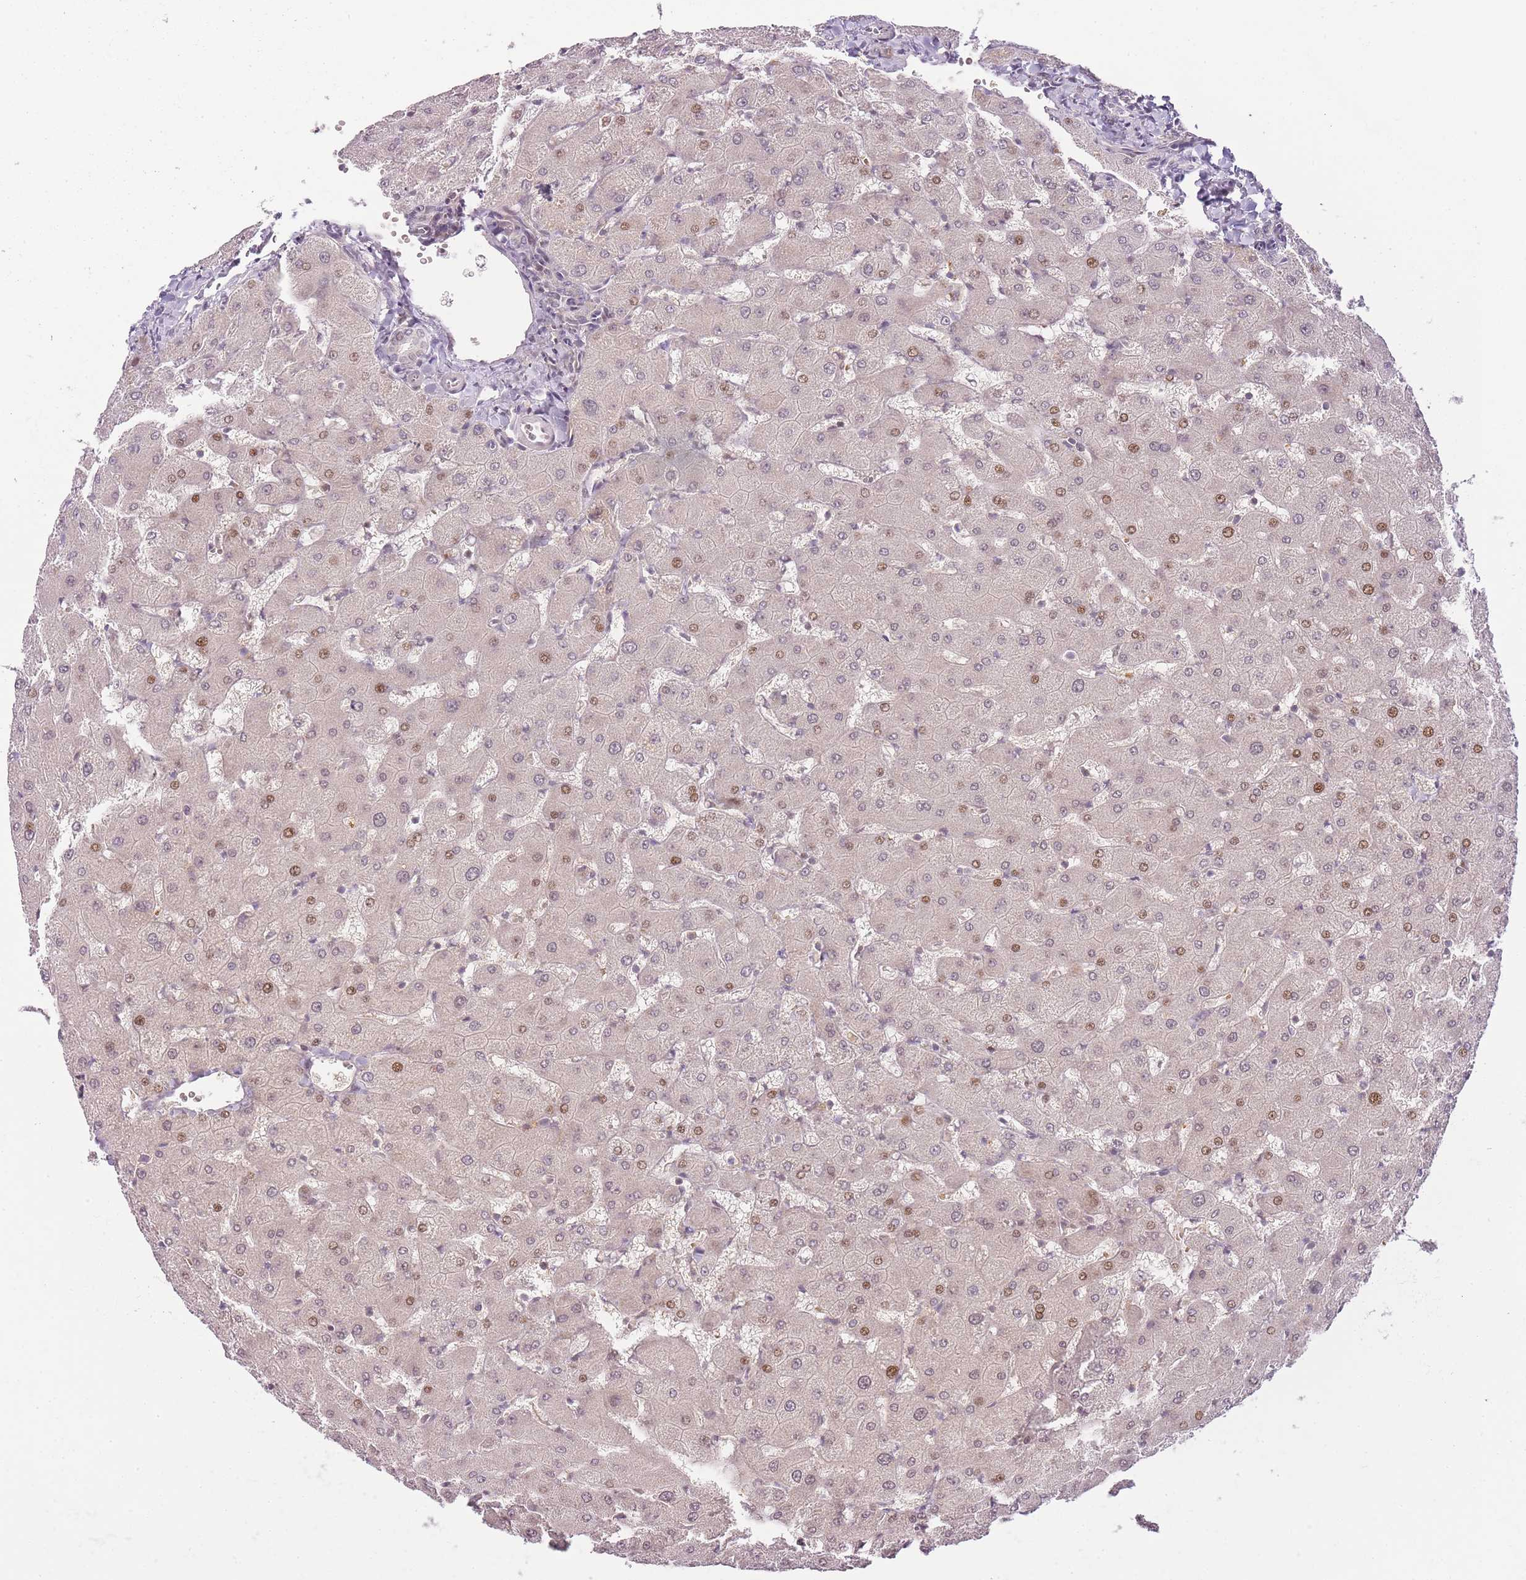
{"staining": {"intensity": "negative", "quantity": "none", "location": "none"}, "tissue": "liver", "cell_type": "Cholangiocytes", "image_type": "normal", "snomed": [{"axis": "morphology", "description": "Normal tissue, NOS"}, {"axis": "topography", "description": "Liver"}], "caption": "DAB immunohistochemical staining of benign liver exhibits no significant expression in cholangiocytes. Nuclei are stained in blue.", "gene": "OGG1", "patient": {"sex": "female", "age": 63}}